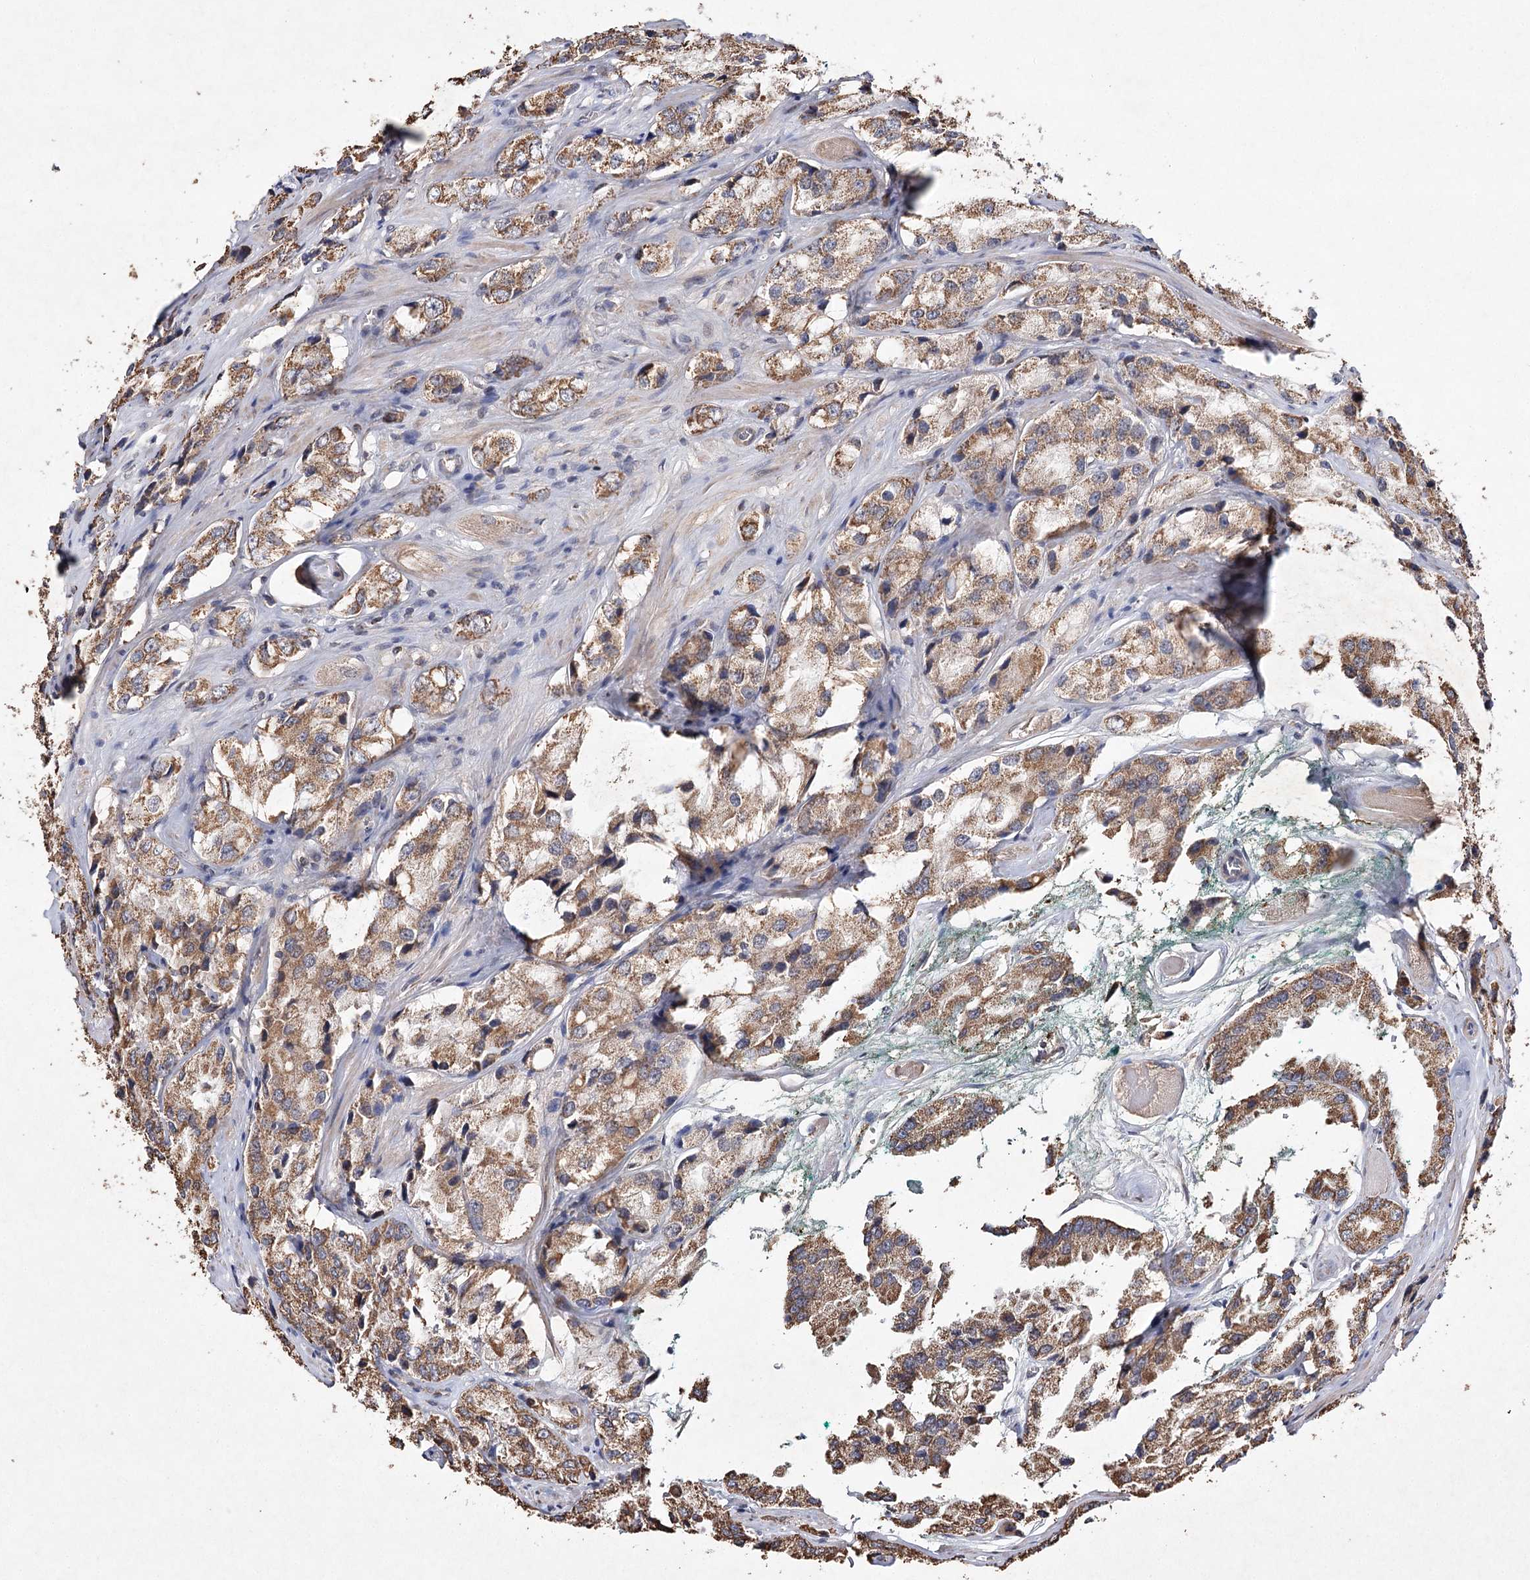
{"staining": {"intensity": "moderate", "quantity": ">75%", "location": "cytoplasmic/membranous"}, "tissue": "prostate cancer", "cell_type": "Tumor cells", "image_type": "cancer", "snomed": [{"axis": "morphology", "description": "Adenocarcinoma, High grade"}, {"axis": "topography", "description": "Prostate"}], "caption": "Approximately >75% of tumor cells in human prostate cancer show moderate cytoplasmic/membranous protein expression as visualized by brown immunohistochemical staining.", "gene": "PIK3CB", "patient": {"sex": "male", "age": 66}}